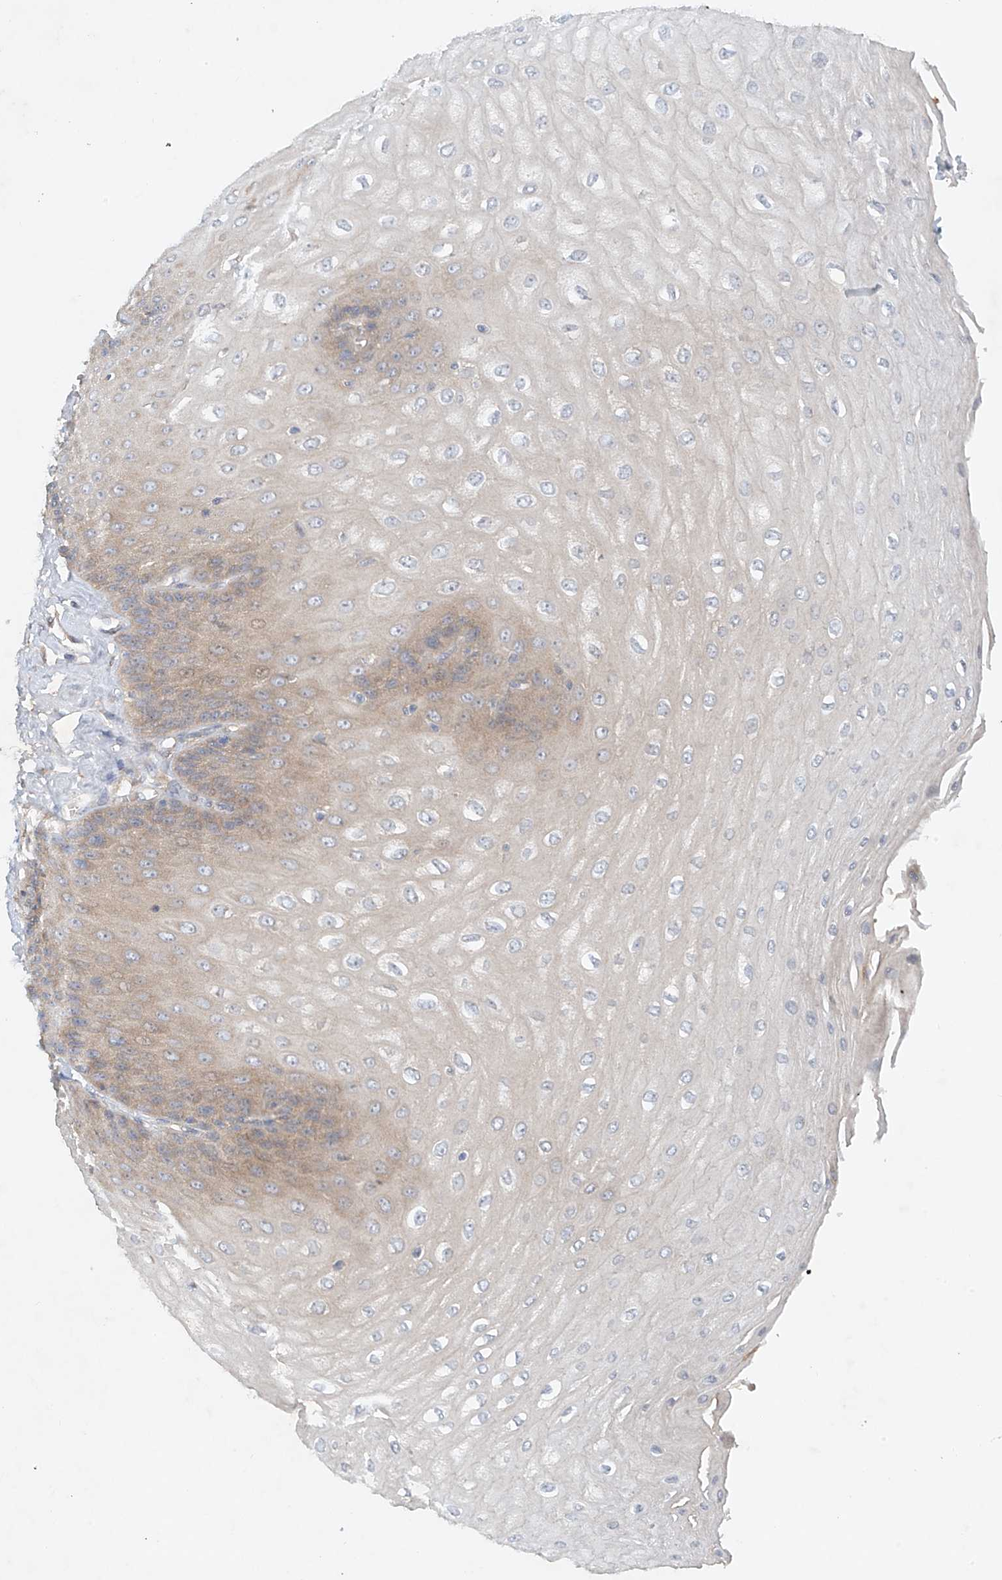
{"staining": {"intensity": "weak", "quantity": "25%-75%", "location": "cytoplasmic/membranous"}, "tissue": "esophagus", "cell_type": "Squamous epithelial cells", "image_type": "normal", "snomed": [{"axis": "morphology", "description": "Normal tissue, NOS"}, {"axis": "topography", "description": "Esophagus"}], "caption": "A brown stain highlights weak cytoplasmic/membranous staining of a protein in squamous epithelial cells of benign esophagus.", "gene": "ENSG00000266202", "patient": {"sex": "male", "age": 60}}